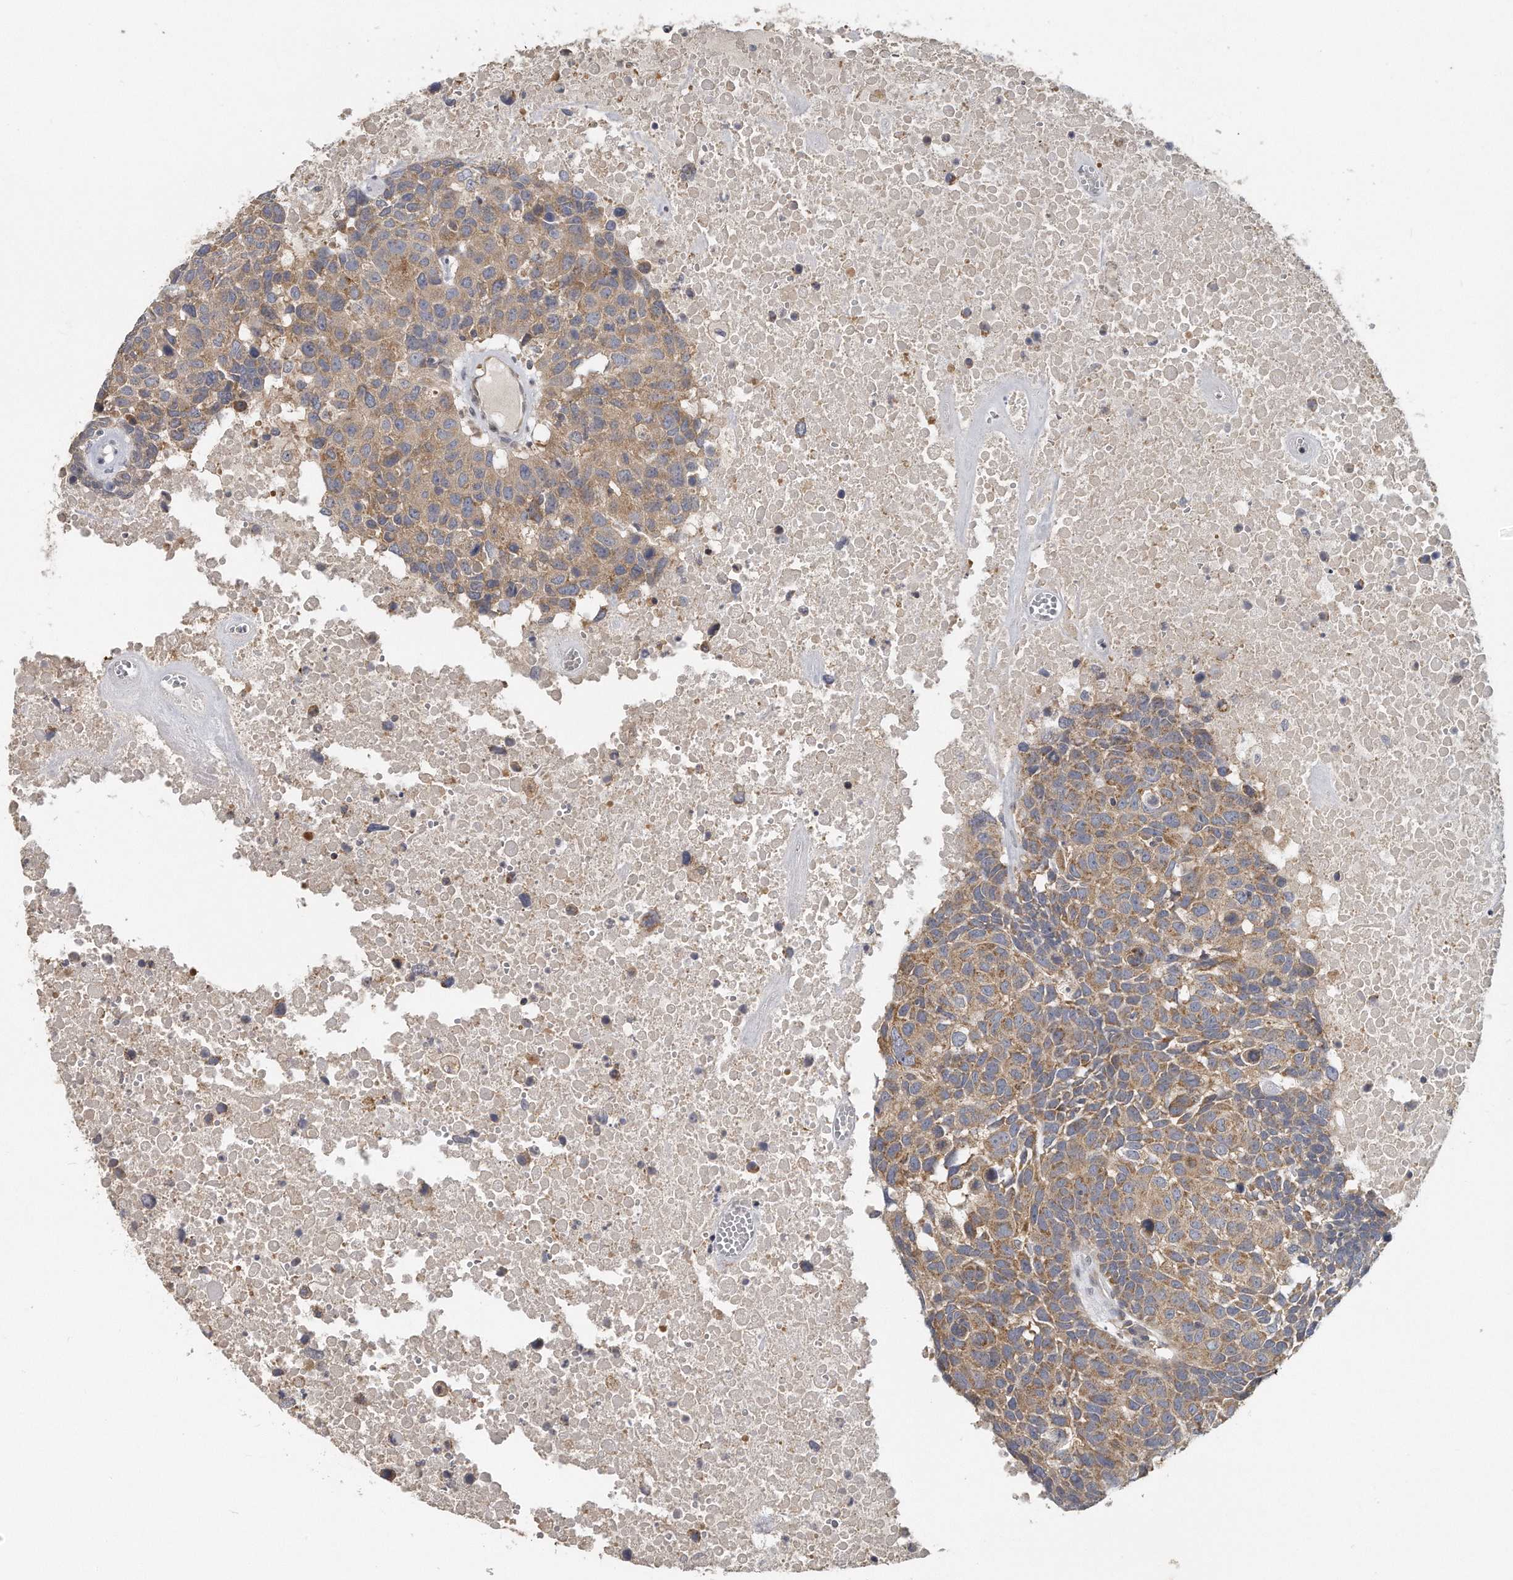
{"staining": {"intensity": "moderate", "quantity": "25%-75%", "location": "cytoplasmic/membranous"}, "tissue": "head and neck cancer", "cell_type": "Tumor cells", "image_type": "cancer", "snomed": [{"axis": "morphology", "description": "Squamous cell carcinoma, NOS"}, {"axis": "topography", "description": "Head-Neck"}], "caption": "Head and neck cancer (squamous cell carcinoma) stained with a protein marker shows moderate staining in tumor cells.", "gene": "EIF3I", "patient": {"sex": "male", "age": 66}}